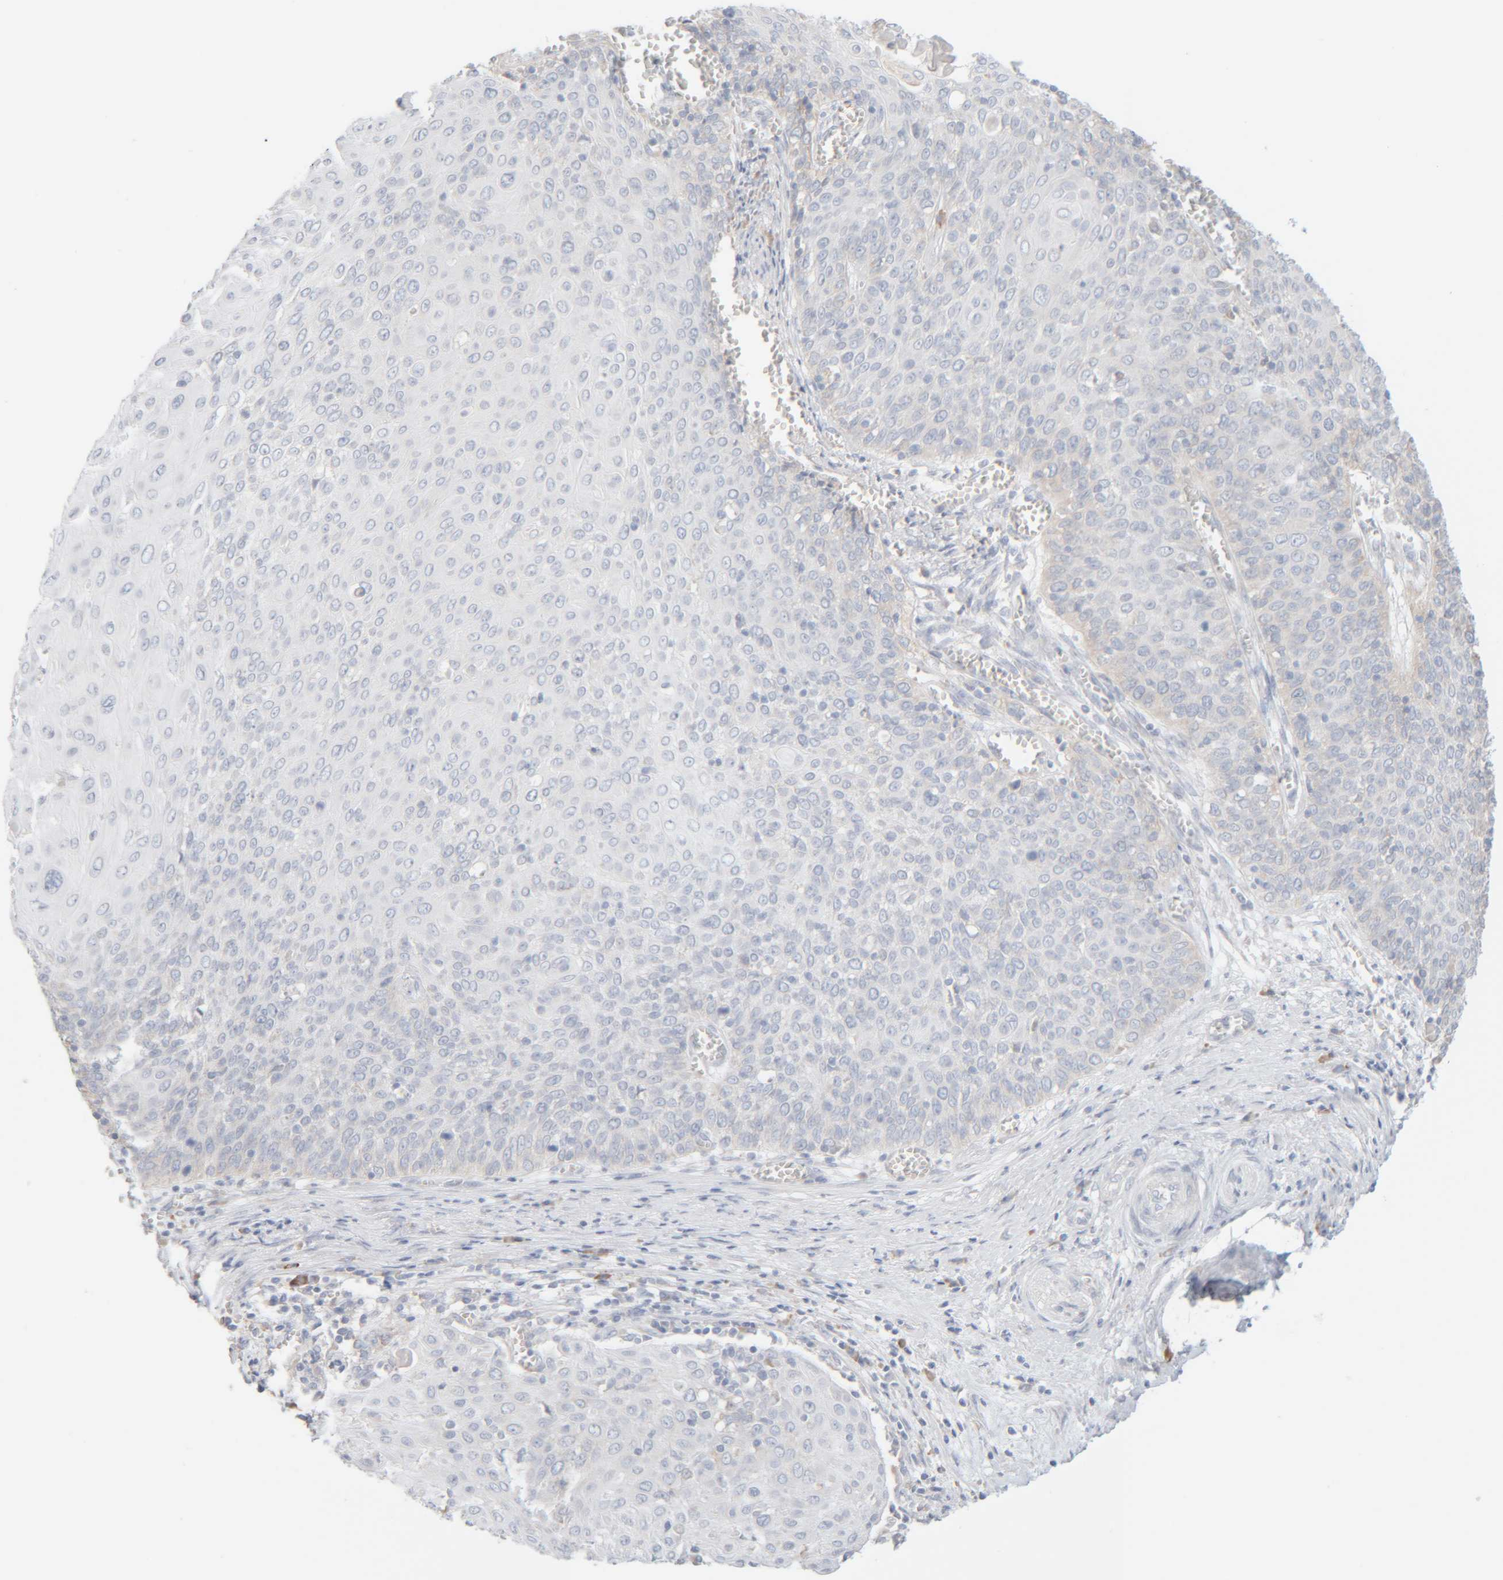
{"staining": {"intensity": "negative", "quantity": "none", "location": "none"}, "tissue": "cervical cancer", "cell_type": "Tumor cells", "image_type": "cancer", "snomed": [{"axis": "morphology", "description": "Squamous cell carcinoma, NOS"}, {"axis": "topography", "description": "Cervix"}], "caption": "Immunohistochemical staining of human cervical cancer (squamous cell carcinoma) exhibits no significant positivity in tumor cells.", "gene": "RIDA", "patient": {"sex": "female", "age": 39}}